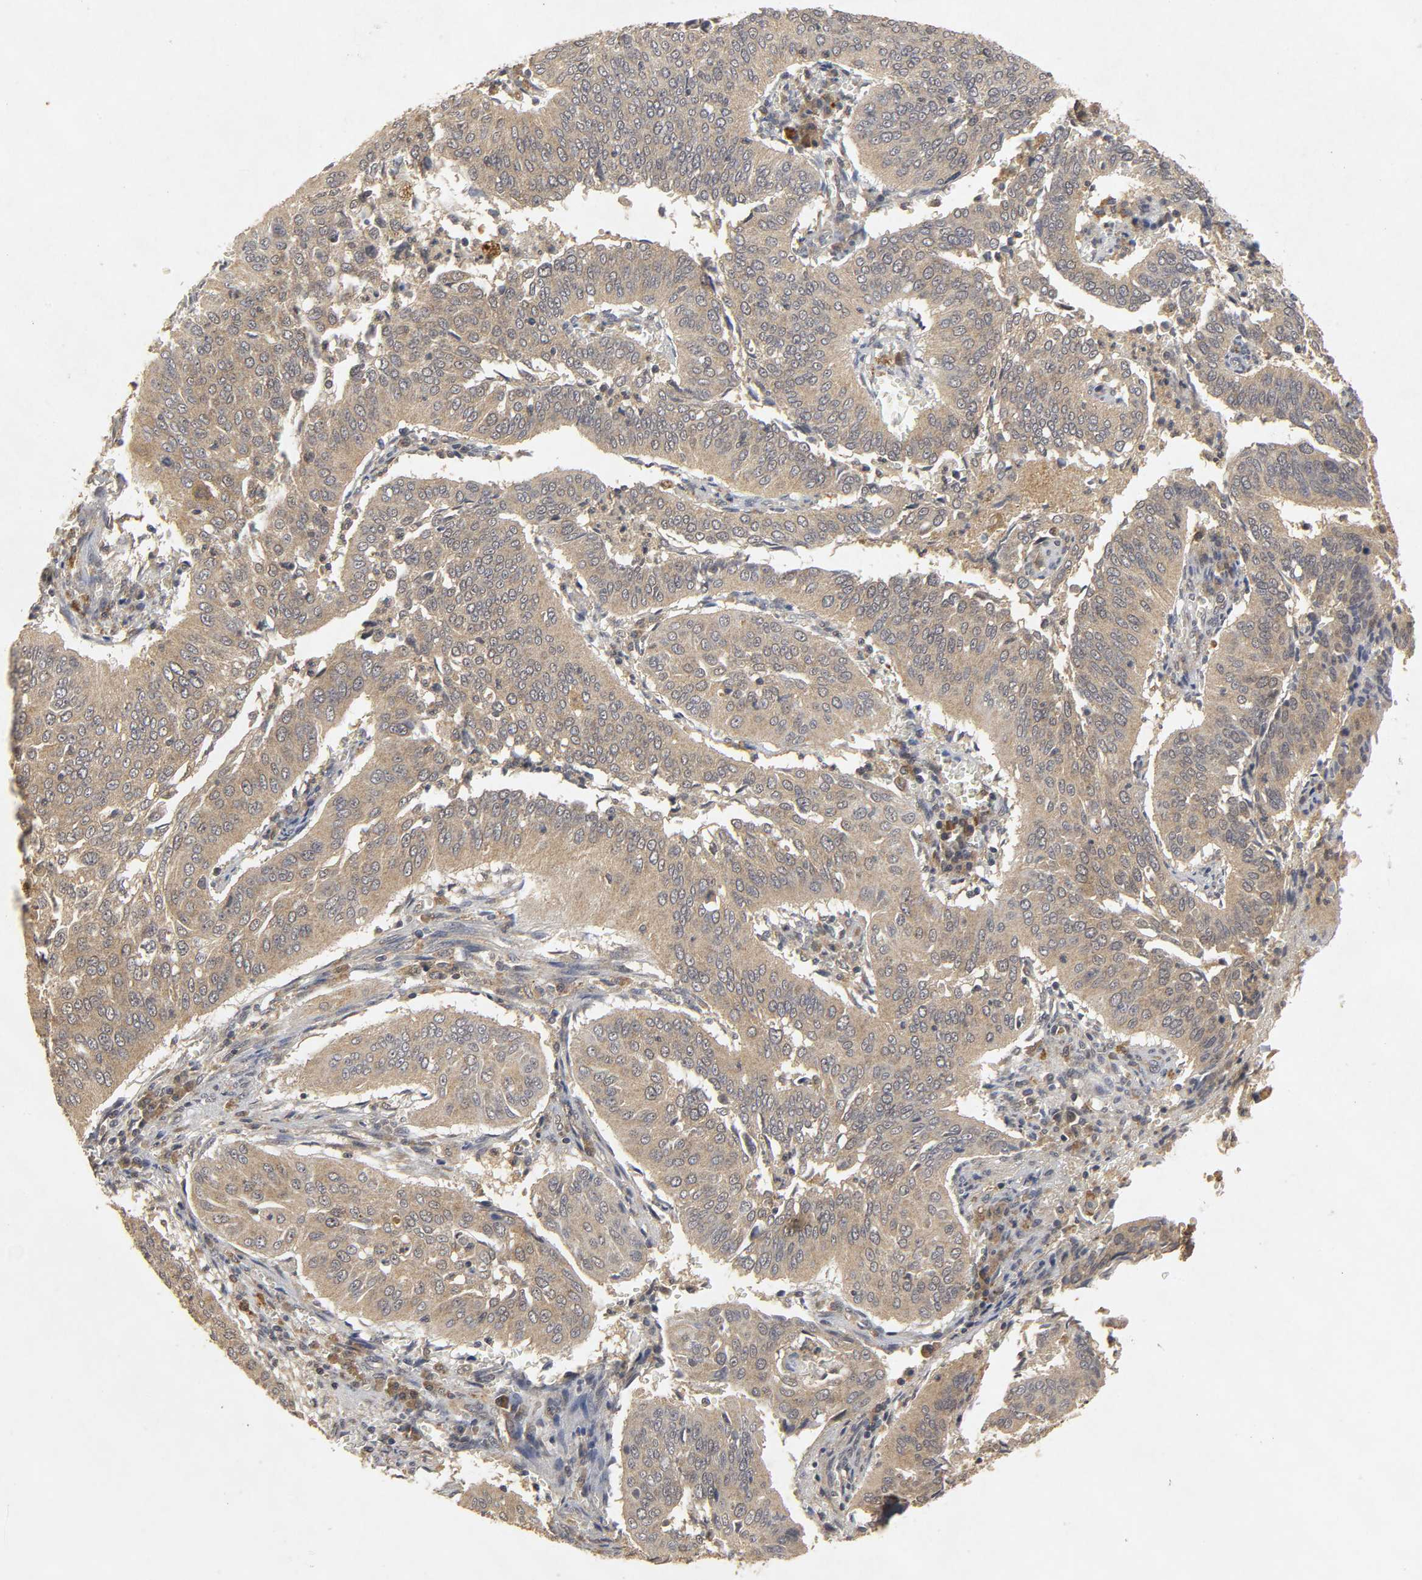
{"staining": {"intensity": "weak", "quantity": "25%-75%", "location": "cytoplasmic/membranous"}, "tissue": "cervical cancer", "cell_type": "Tumor cells", "image_type": "cancer", "snomed": [{"axis": "morphology", "description": "Squamous cell carcinoma, NOS"}, {"axis": "topography", "description": "Cervix"}], "caption": "Protein expression analysis of cervical cancer (squamous cell carcinoma) reveals weak cytoplasmic/membranous positivity in about 25%-75% of tumor cells.", "gene": "TRAF6", "patient": {"sex": "female", "age": 39}}